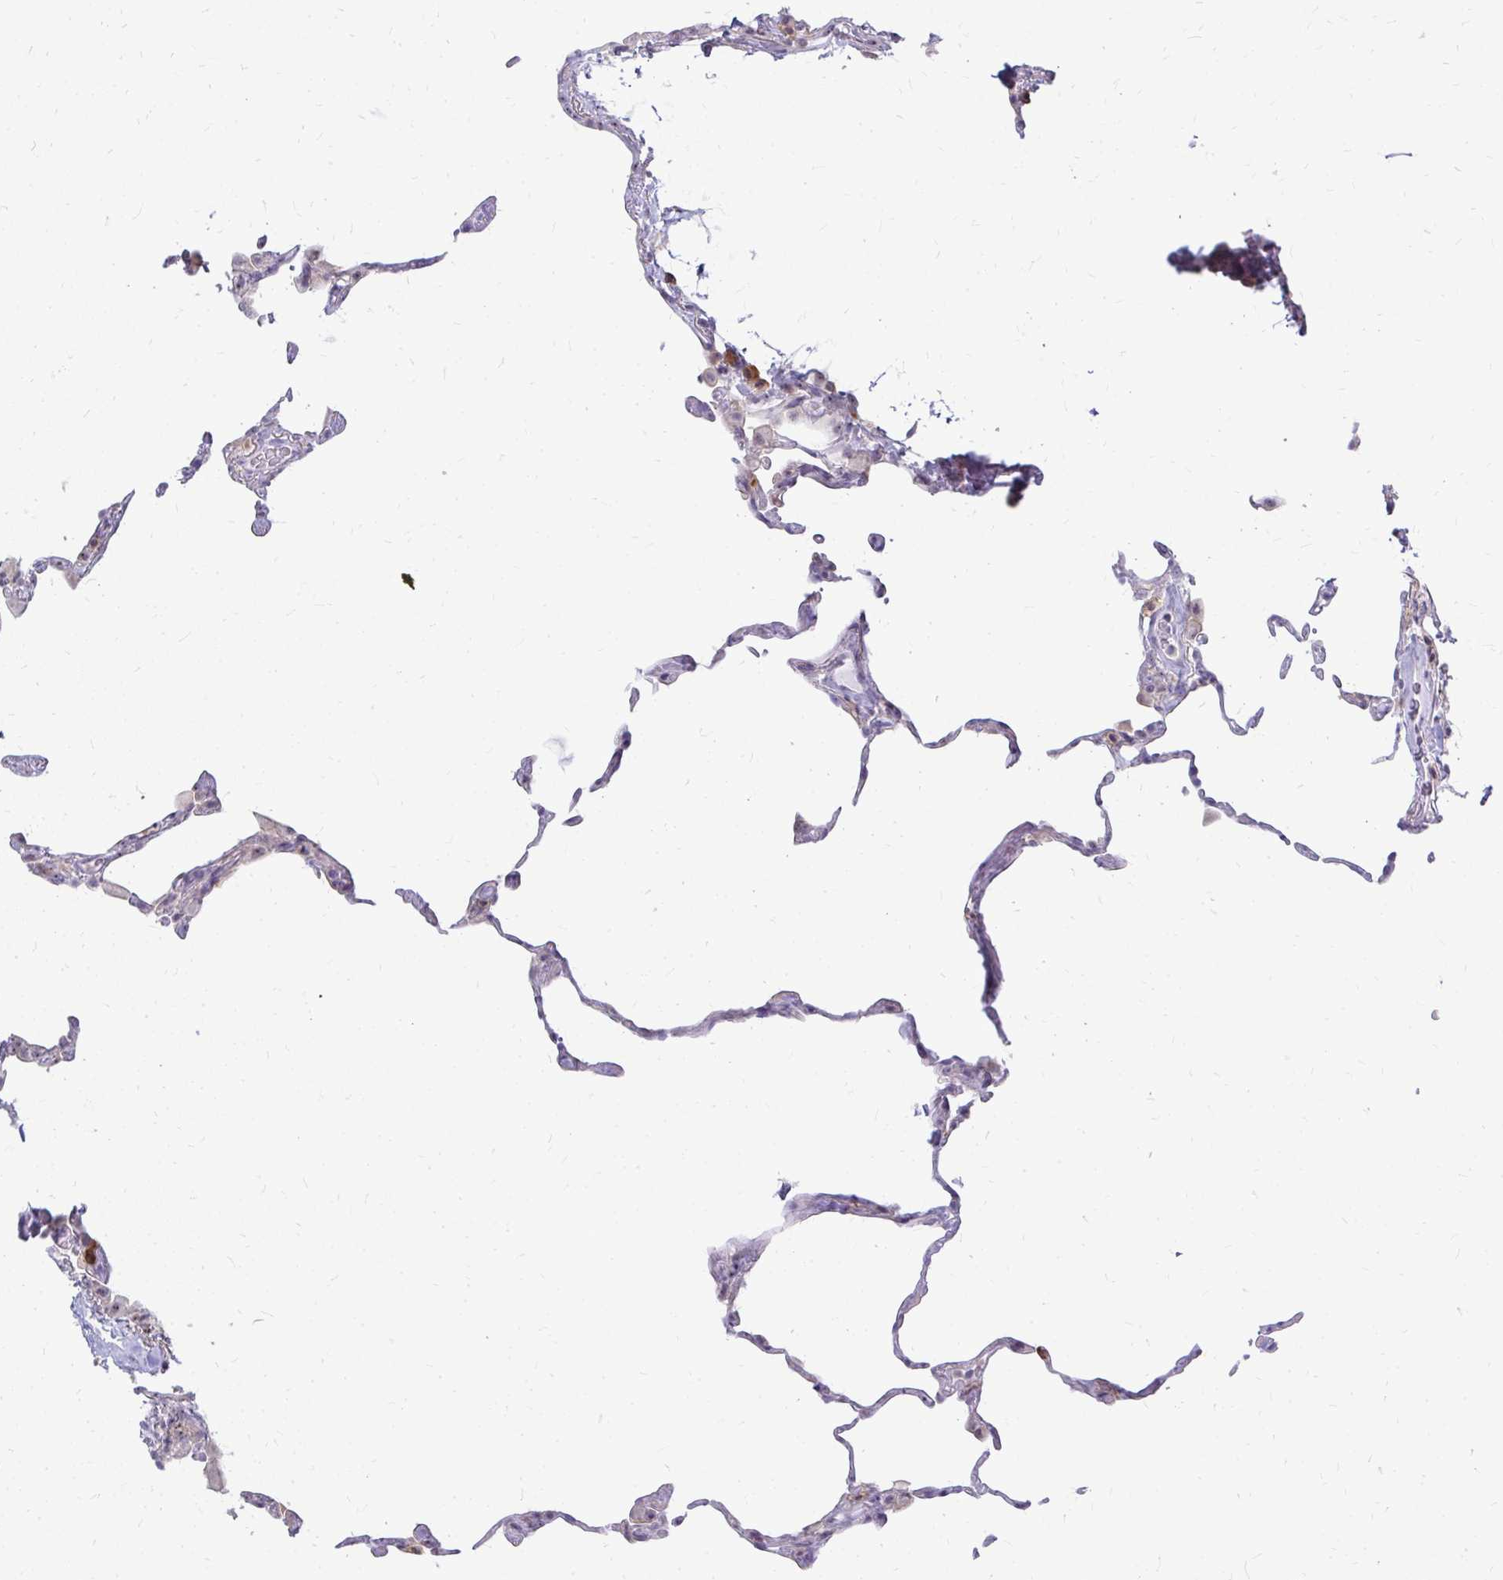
{"staining": {"intensity": "negative", "quantity": "none", "location": "none"}, "tissue": "lung", "cell_type": "Alveolar cells", "image_type": "normal", "snomed": [{"axis": "morphology", "description": "Normal tissue, NOS"}, {"axis": "topography", "description": "Lung"}], "caption": "The immunohistochemistry (IHC) image has no significant positivity in alveolar cells of lung. The staining was performed using DAB to visualize the protein expression in brown, while the nuclei were stained in blue with hematoxylin (Magnification: 20x).", "gene": "FAM9A", "patient": {"sex": "female", "age": 57}}